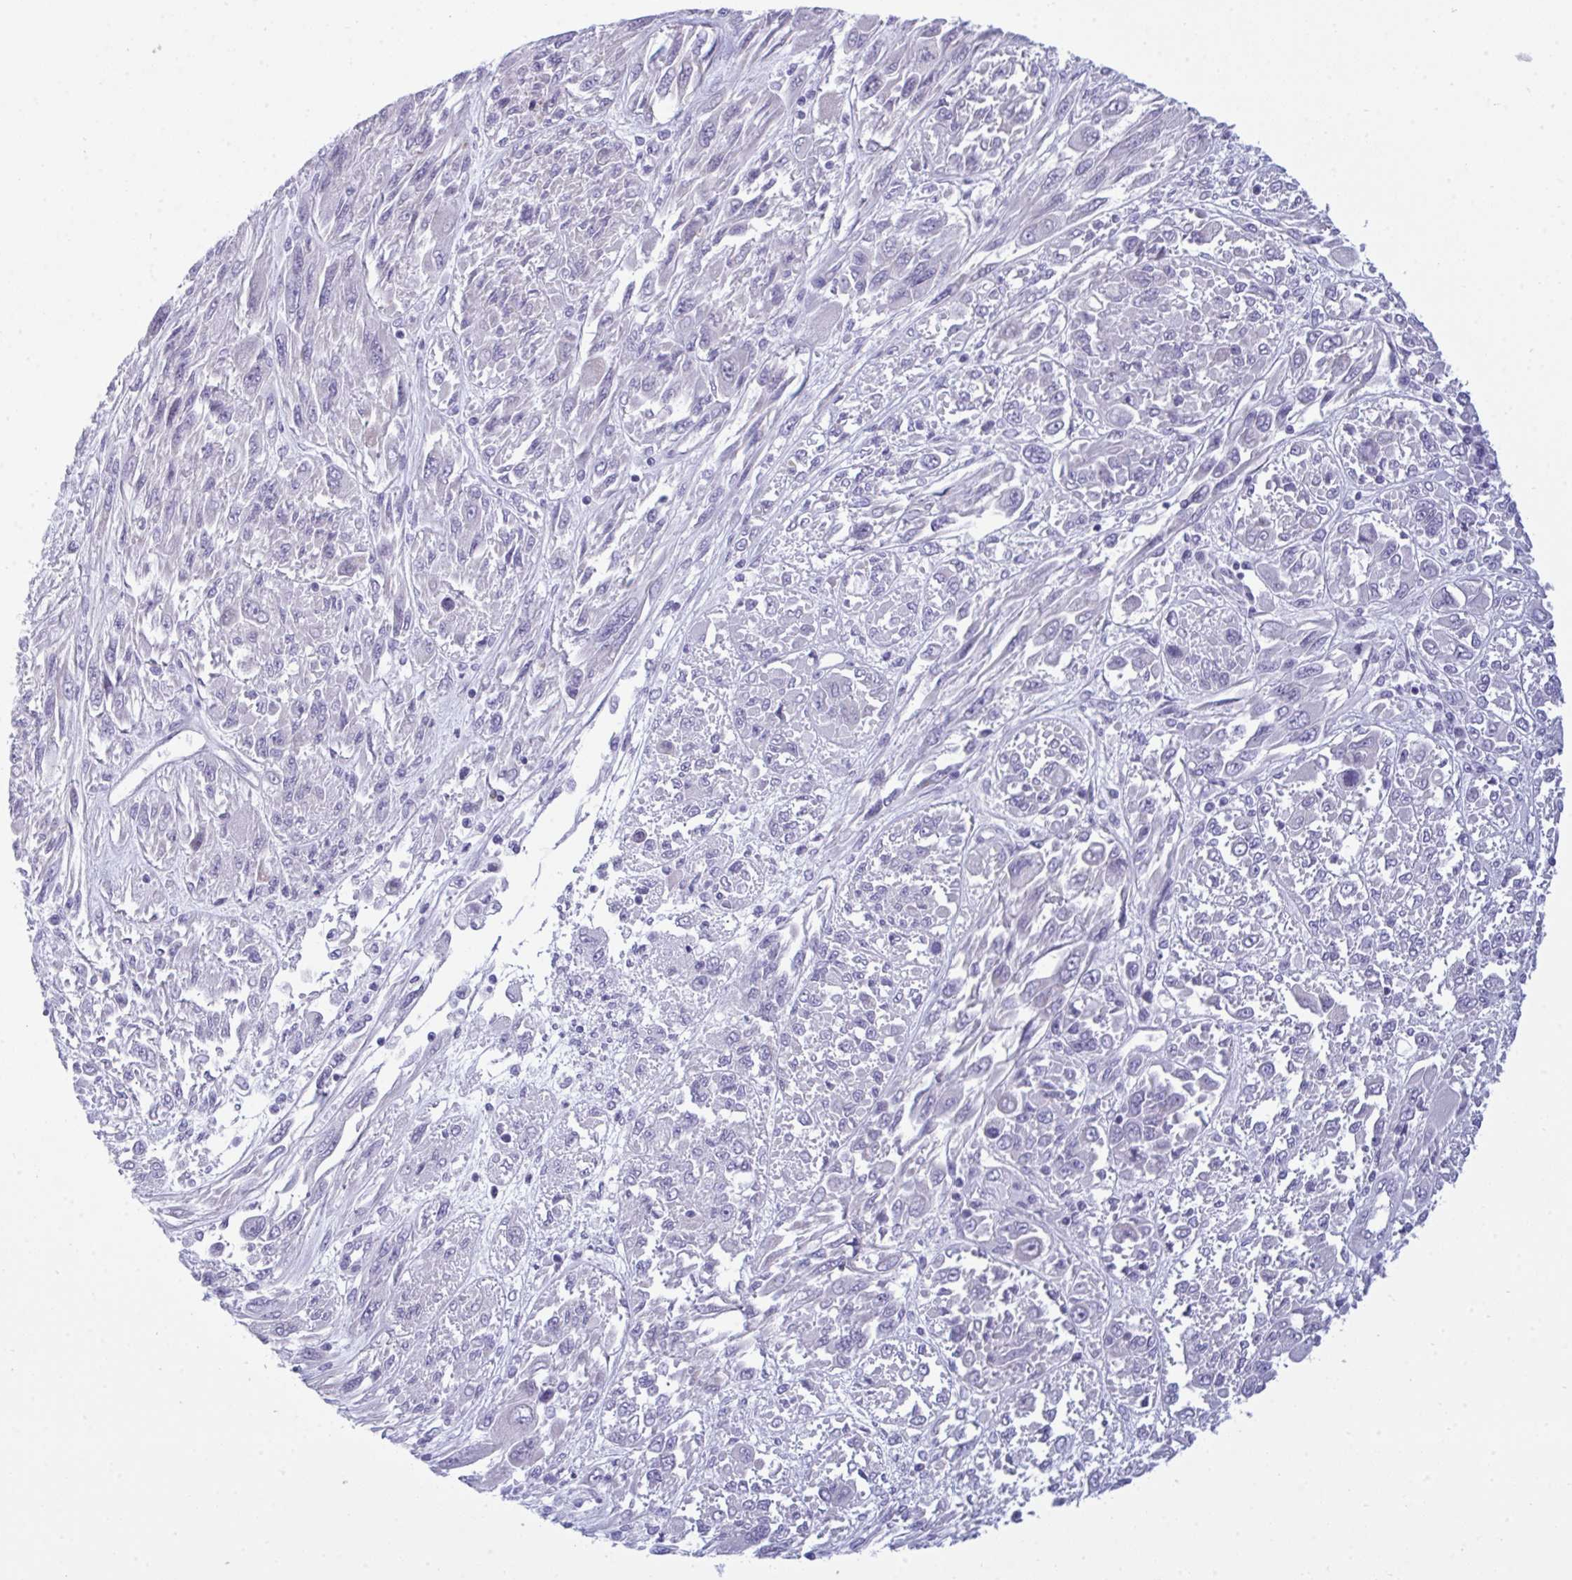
{"staining": {"intensity": "negative", "quantity": "none", "location": "none"}, "tissue": "melanoma", "cell_type": "Tumor cells", "image_type": "cancer", "snomed": [{"axis": "morphology", "description": "Malignant melanoma, NOS"}, {"axis": "topography", "description": "Skin"}], "caption": "IHC histopathology image of neoplastic tissue: human melanoma stained with DAB (3,3'-diaminobenzidine) exhibits no significant protein positivity in tumor cells. The staining was performed using DAB (3,3'-diaminobenzidine) to visualize the protein expression in brown, while the nuclei were stained in blue with hematoxylin (Magnification: 20x).", "gene": "MYH10", "patient": {"sex": "female", "age": 91}}